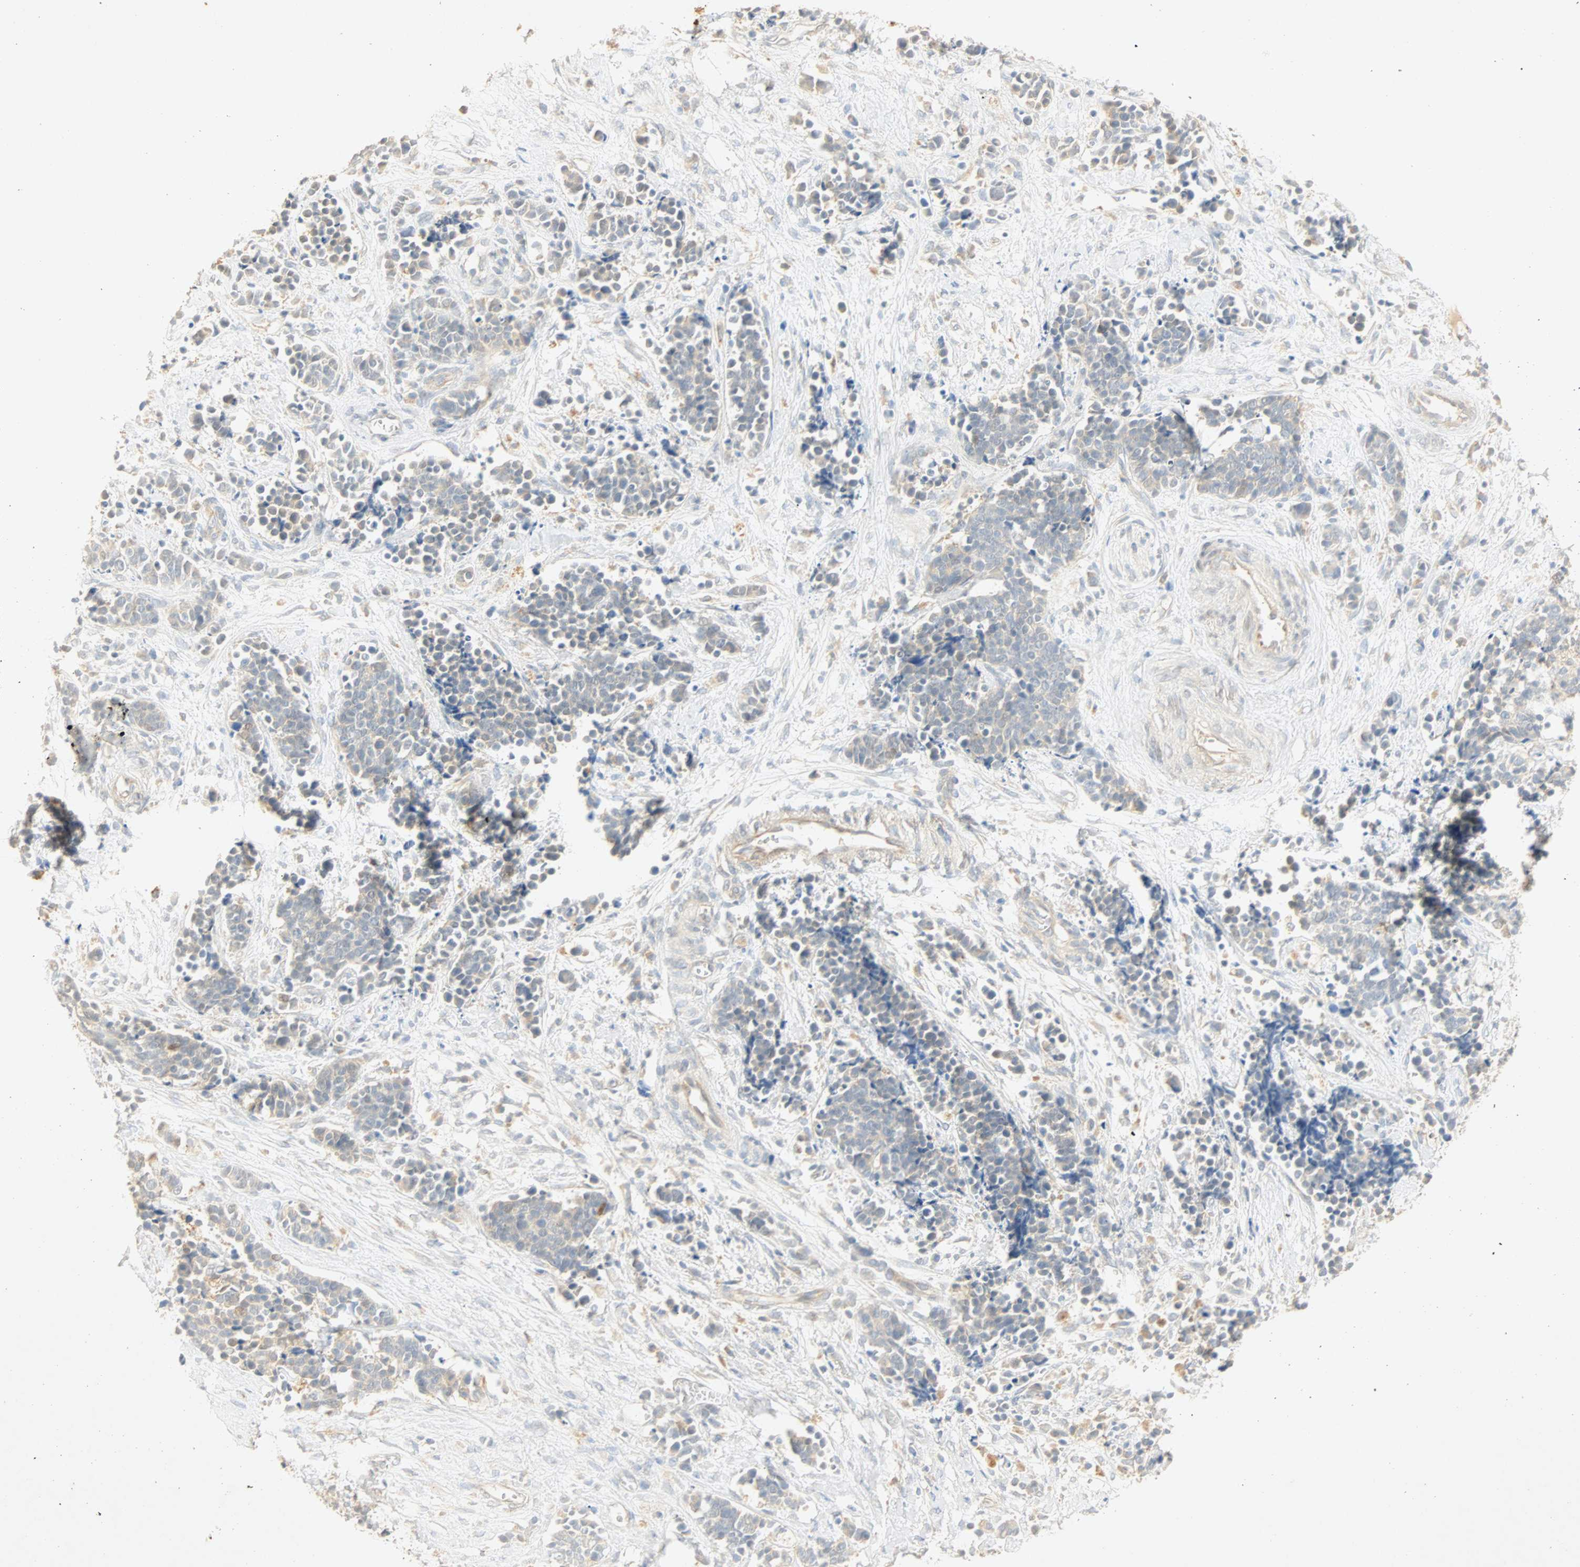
{"staining": {"intensity": "weak", "quantity": "<25%", "location": "cytoplasmic/membranous"}, "tissue": "cervical cancer", "cell_type": "Tumor cells", "image_type": "cancer", "snomed": [{"axis": "morphology", "description": "Squamous cell carcinoma, NOS"}, {"axis": "topography", "description": "Cervix"}], "caption": "Tumor cells are negative for protein expression in human cervical squamous cell carcinoma.", "gene": "SELENBP1", "patient": {"sex": "female", "age": 35}}